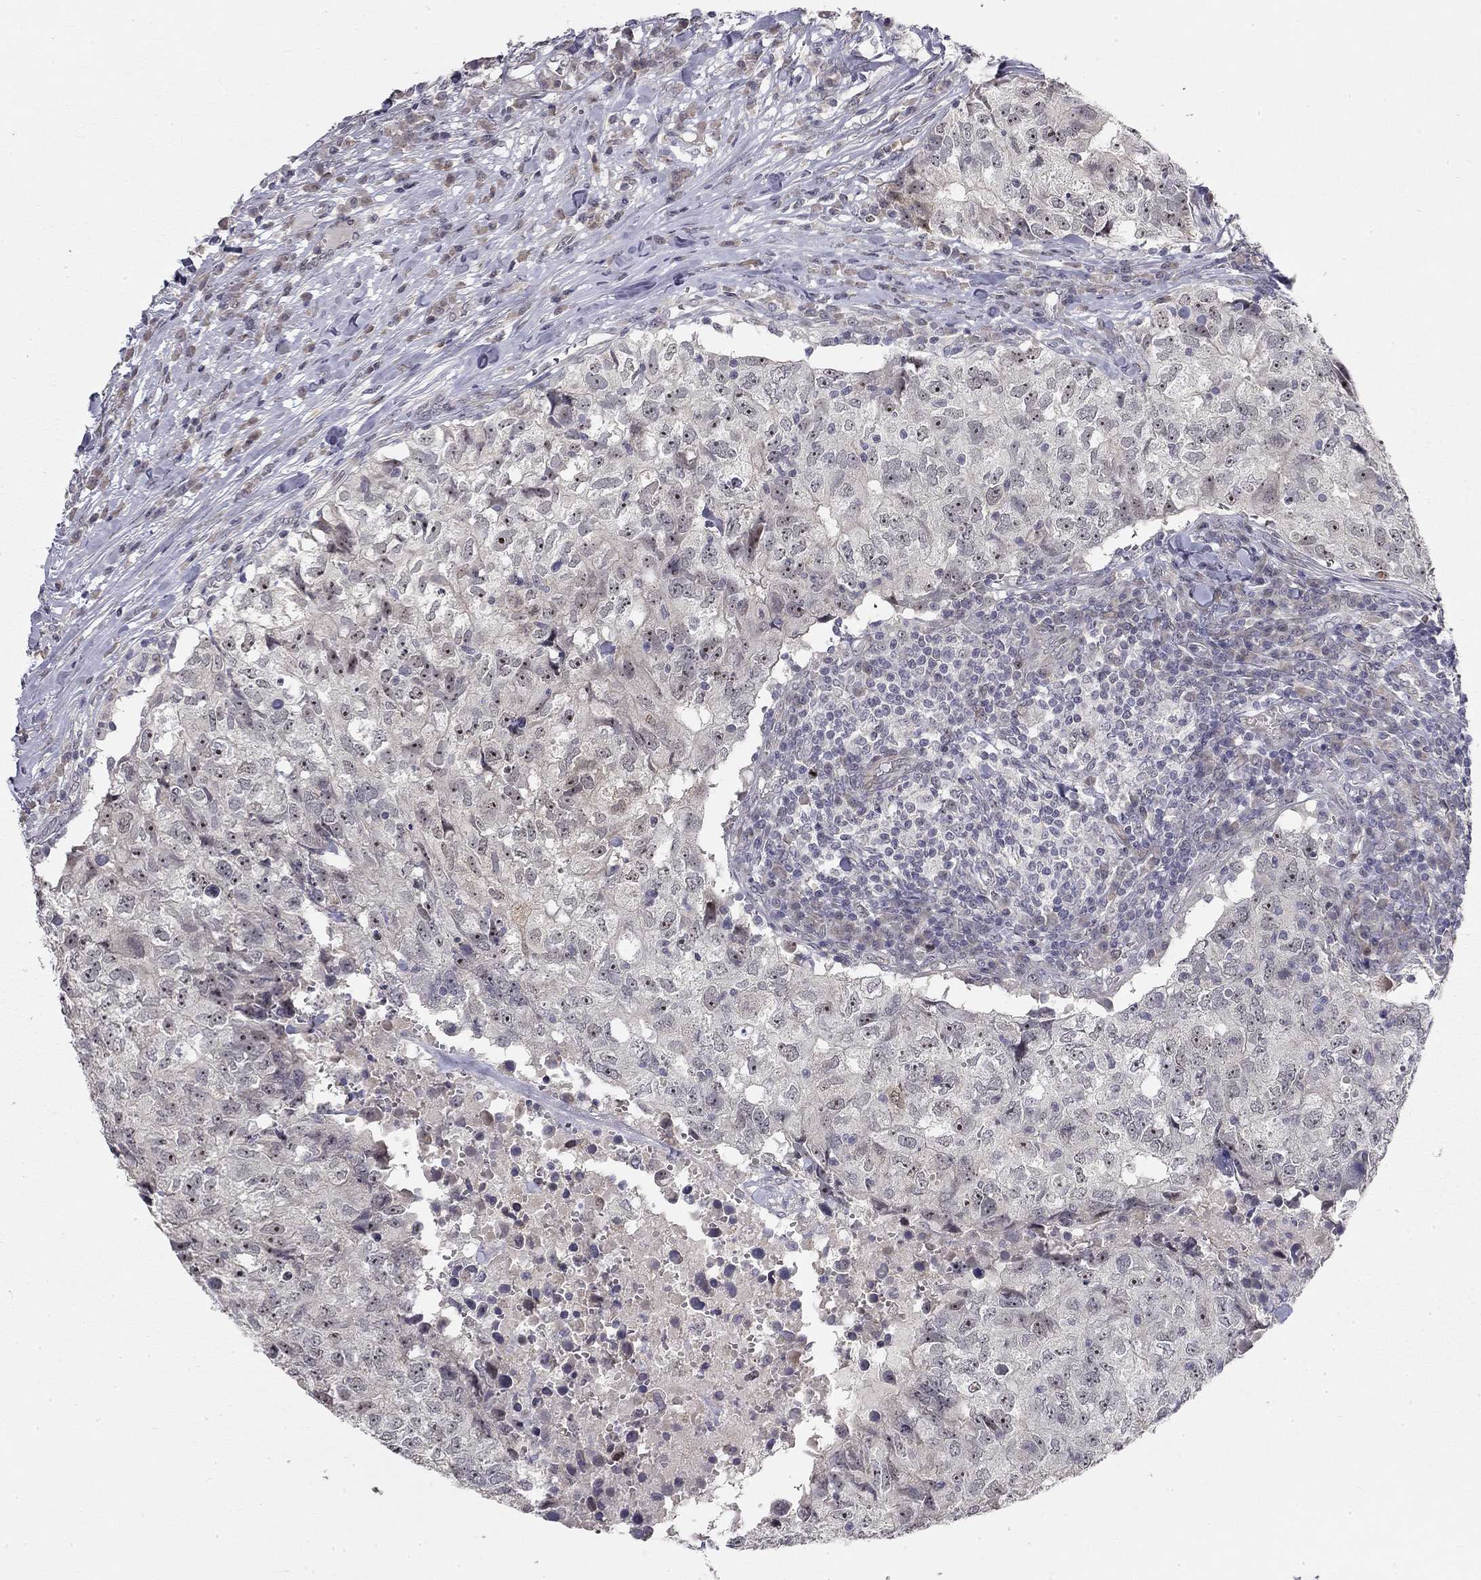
{"staining": {"intensity": "moderate", "quantity": "<25%", "location": "nuclear"}, "tissue": "breast cancer", "cell_type": "Tumor cells", "image_type": "cancer", "snomed": [{"axis": "morphology", "description": "Duct carcinoma"}, {"axis": "topography", "description": "Breast"}], "caption": "Immunohistochemical staining of invasive ductal carcinoma (breast) reveals moderate nuclear protein expression in approximately <25% of tumor cells.", "gene": "STXBP6", "patient": {"sex": "female", "age": 30}}